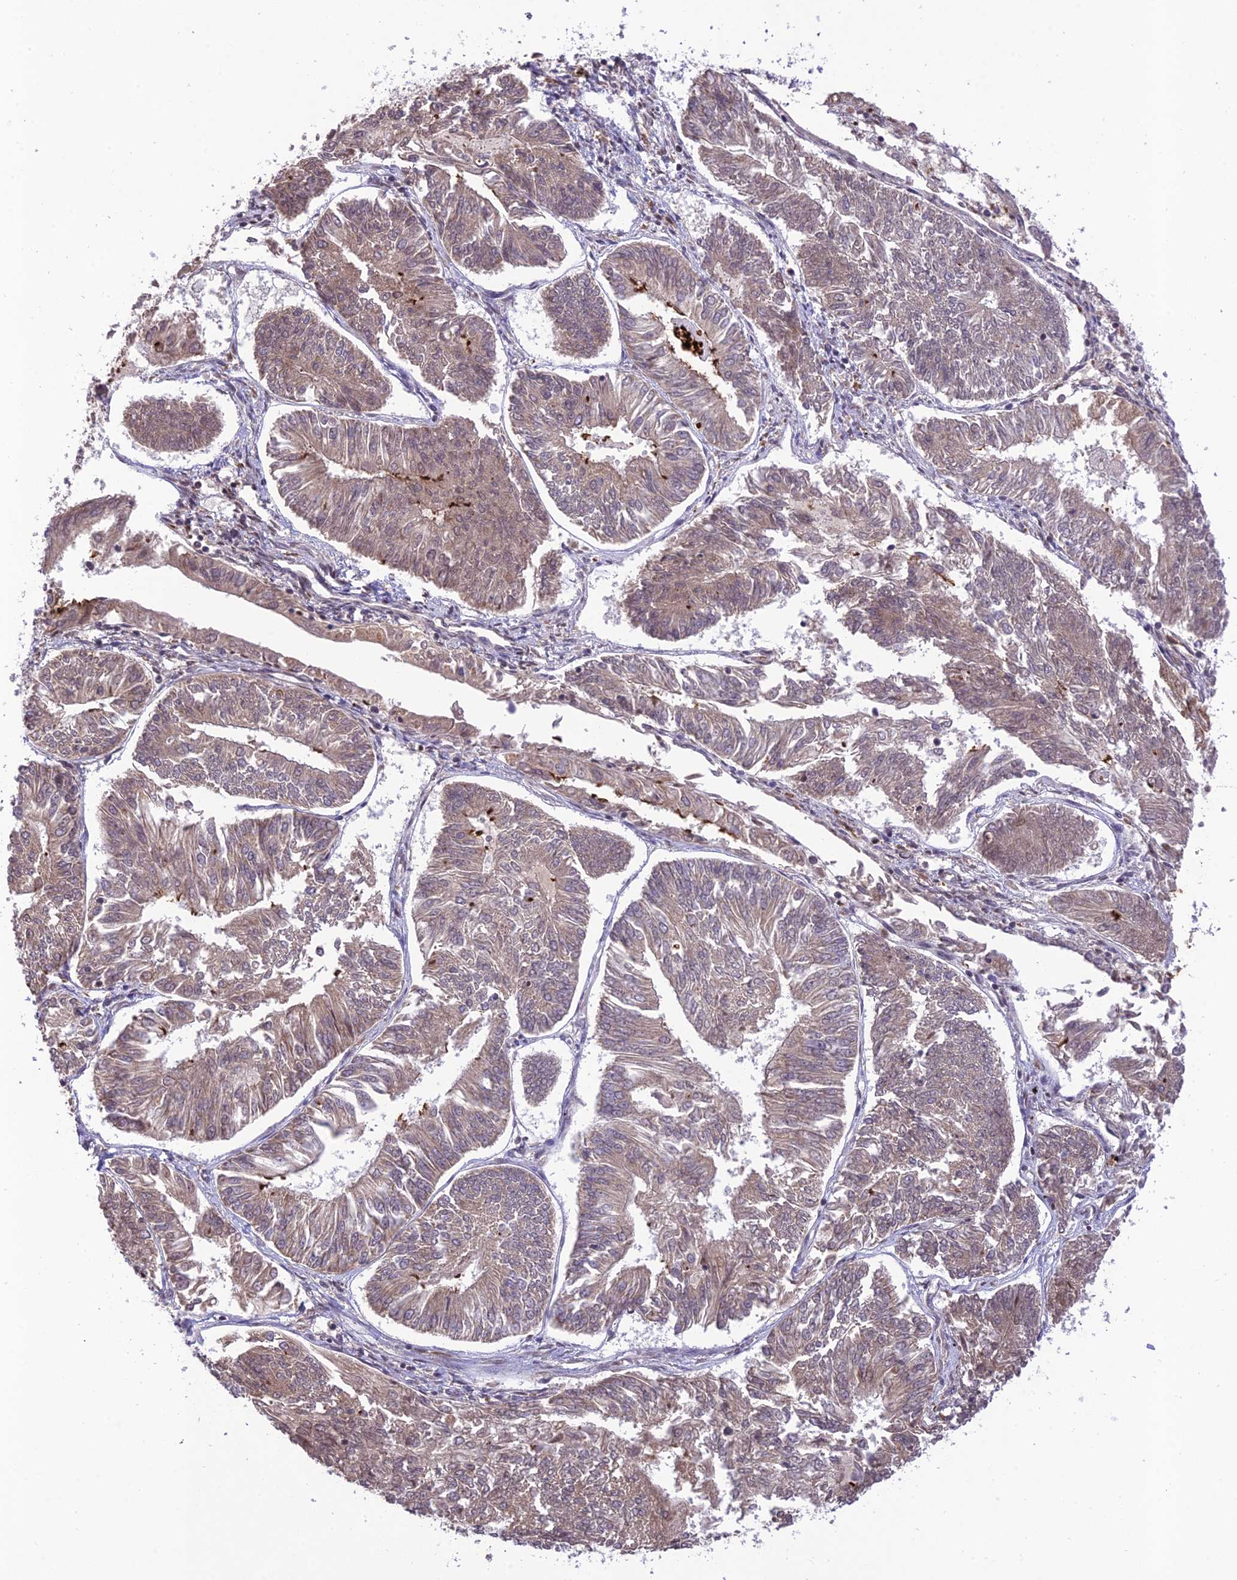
{"staining": {"intensity": "weak", "quantity": ">75%", "location": "cytoplasmic/membranous"}, "tissue": "endometrial cancer", "cell_type": "Tumor cells", "image_type": "cancer", "snomed": [{"axis": "morphology", "description": "Adenocarcinoma, NOS"}, {"axis": "topography", "description": "Endometrium"}], "caption": "An immunohistochemistry (IHC) photomicrograph of tumor tissue is shown. Protein staining in brown labels weak cytoplasmic/membranous positivity in endometrial cancer (adenocarcinoma) within tumor cells. The staining is performed using DAB (3,3'-diaminobenzidine) brown chromogen to label protein expression. The nuclei are counter-stained blue using hematoxylin.", "gene": "TEKT1", "patient": {"sex": "female", "age": 58}}